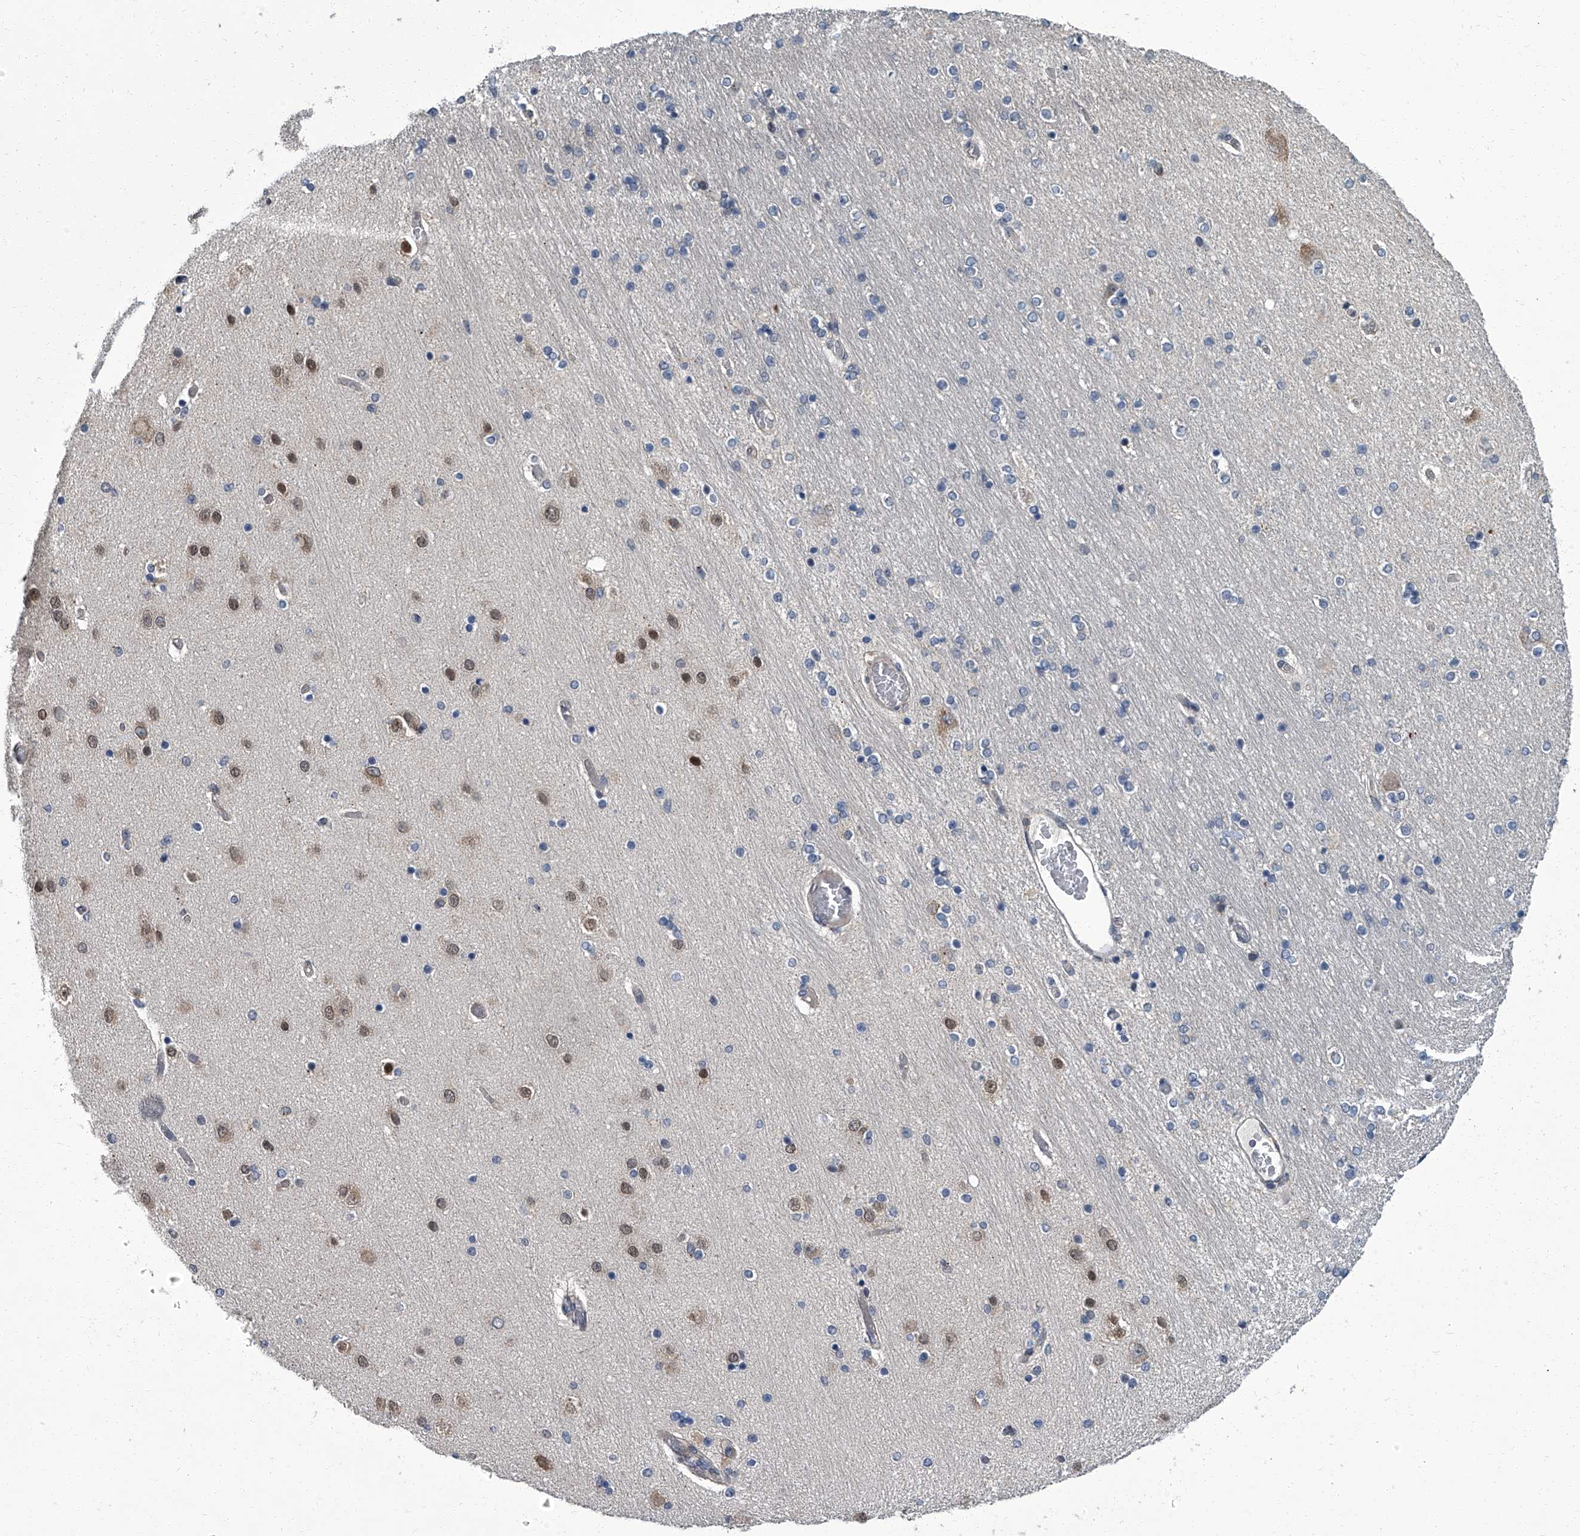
{"staining": {"intensity": "moderate", "quantity": "<25%", "location": "nuclear"}, "tissue": "hippocampus", "cell_type": "Glial cells", "image_type": "normal", "snomed": [{"axis": "morphology", "description": "Normal tissue, NOS"}, {"axis": "topography", "description": "Hippocampus"}], "caption": "Immunohistochemistry (IHC) of normal hippocampus displays low levels of moderate nuclear positivity in approximately <25% of glial cells.", "gene": "ZNF274", "patient": {"sex": "female", "age": 54}}